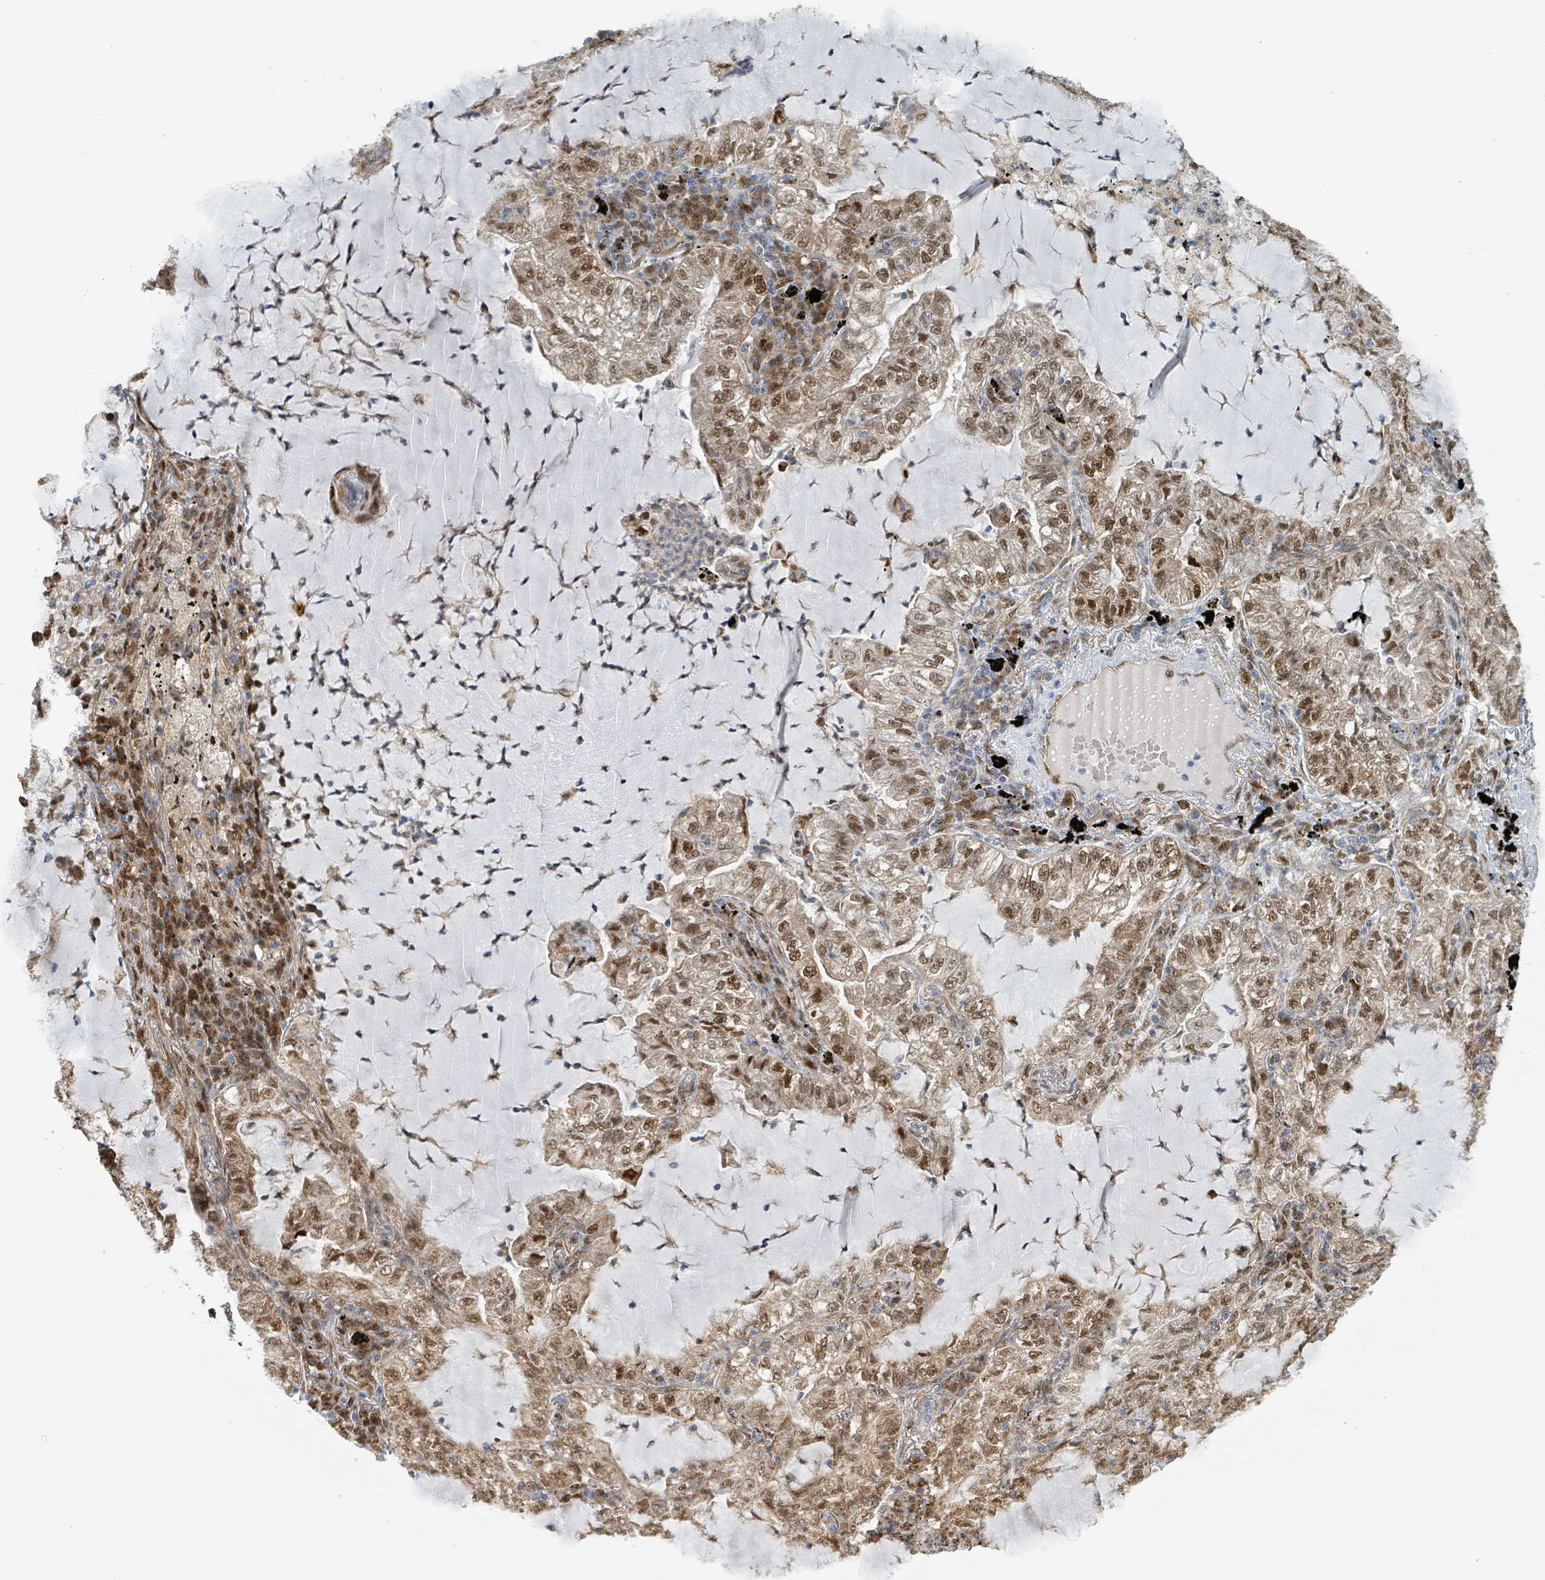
{"staining": {"intensity": "moderate", "quantity": ">75%", "location": "cytoplasmic/membranous,nuclear"}, "tissue": "lung cancer", "cell_type": "Tumor cells", "image_type": "cancer", "snomed": [{"axis": "morphology", "description": "Adenocarcinoma, NOS"}, {"axis": "topography", "description": "Lung"}], "caption": "This image exhibits IHC staining of lung adenocarcinoma, with medium moderate cytoplasmic/membranous and nuclear expression in approximately >75% of tumor cells.", "gene": "PSMB7", "patient": {"sex": "female", "age": 73}}